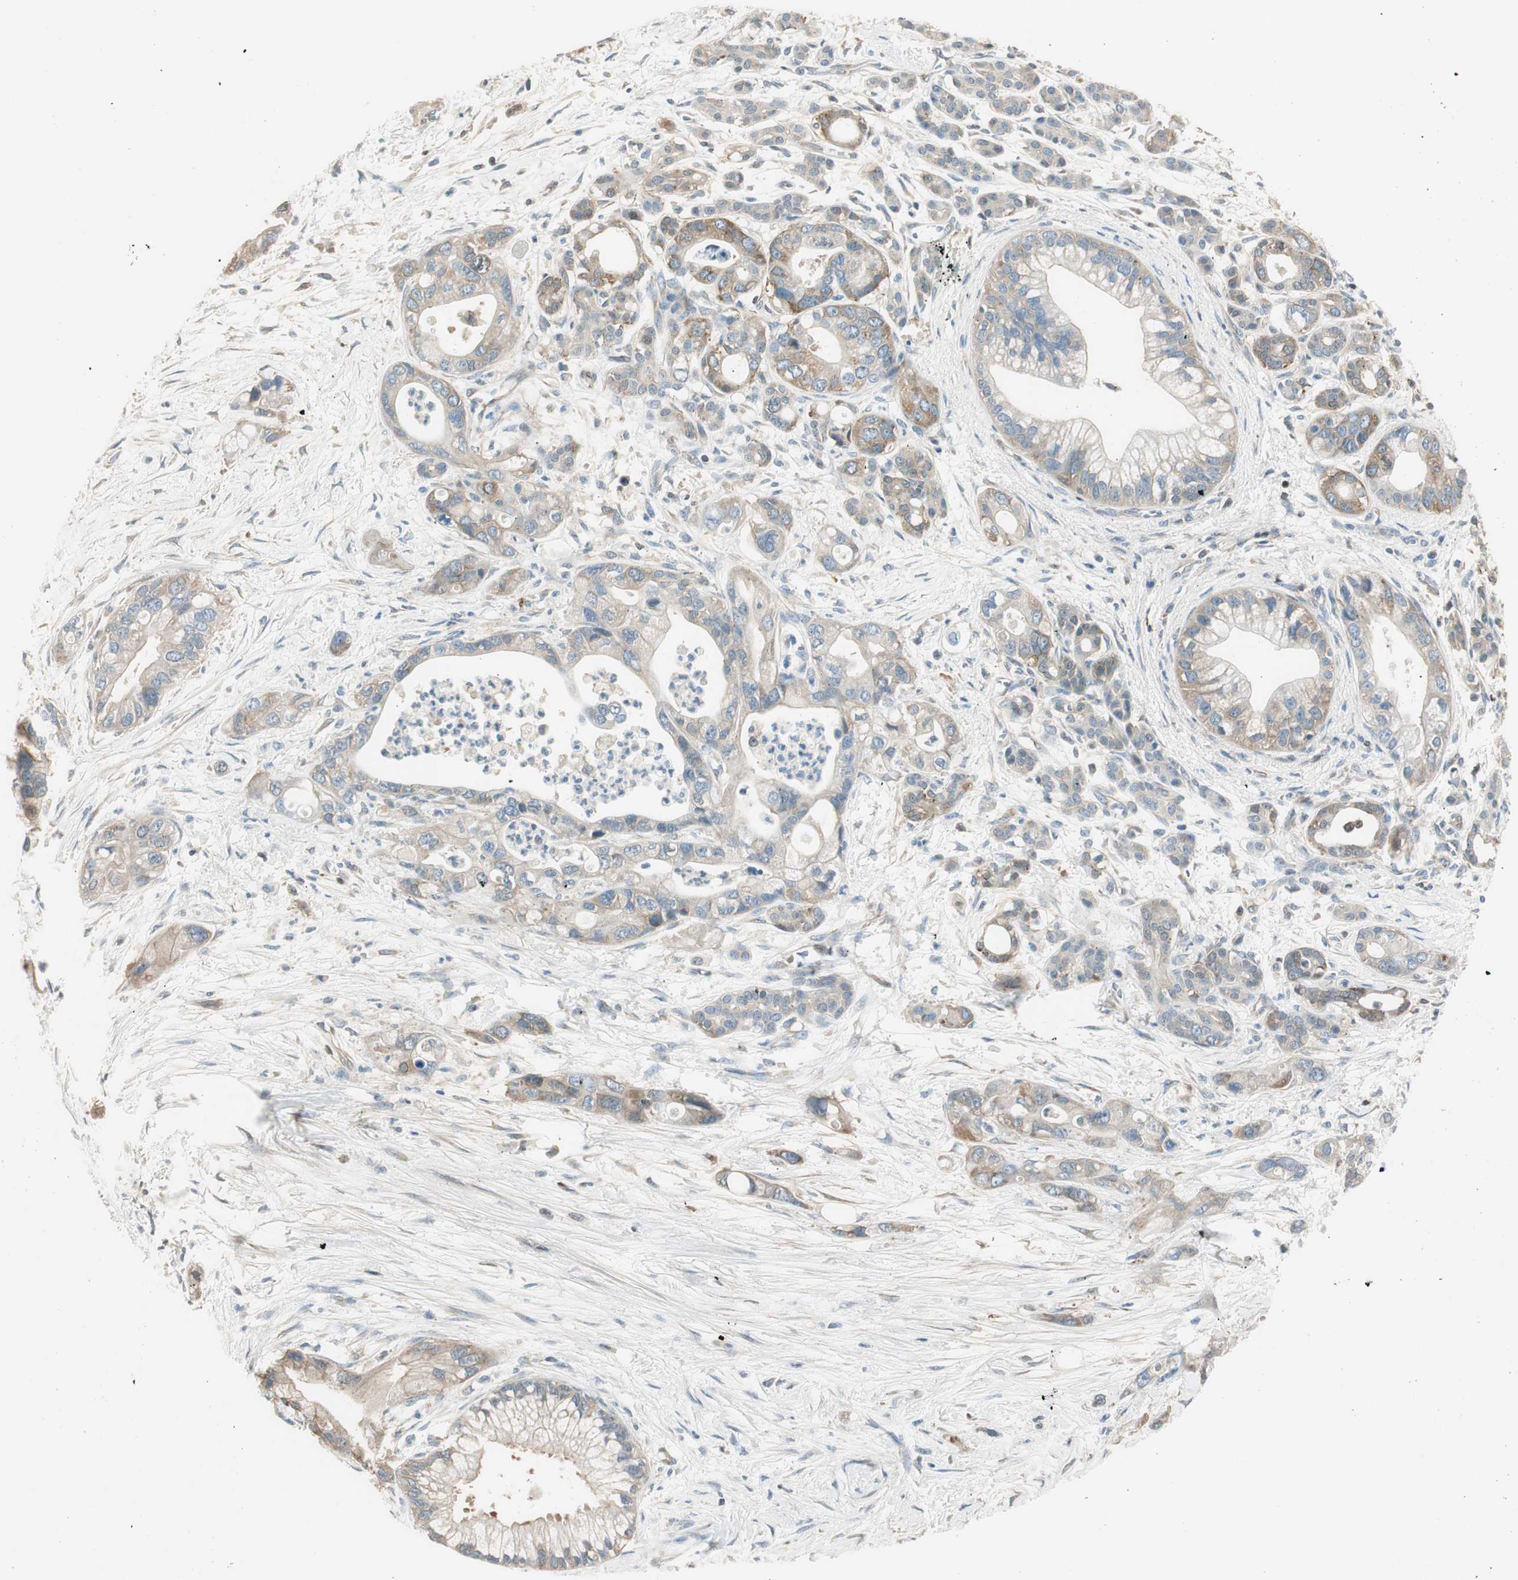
{"staining": {"intensity": "weak", "quantity": "25%-75%", "location": "cytoplasmic/membranous"}, "tissue": "pancreatic cancer", "cell_type": "Tumor cells", "image_type": "cancer", "snomed": [{"axis": "morphology", "description": "Adenocarcinoma, NOS"}, {"axis": "topography", "description": "Pancreas"}], "caption": "A brown stain shows weak cytoplasmic/membranous staining of a protein in human pancreatic adenocarcinoma tumor cells.", "gene": "PI4K2B", "patient": {"sex": "male", "age": 70}}